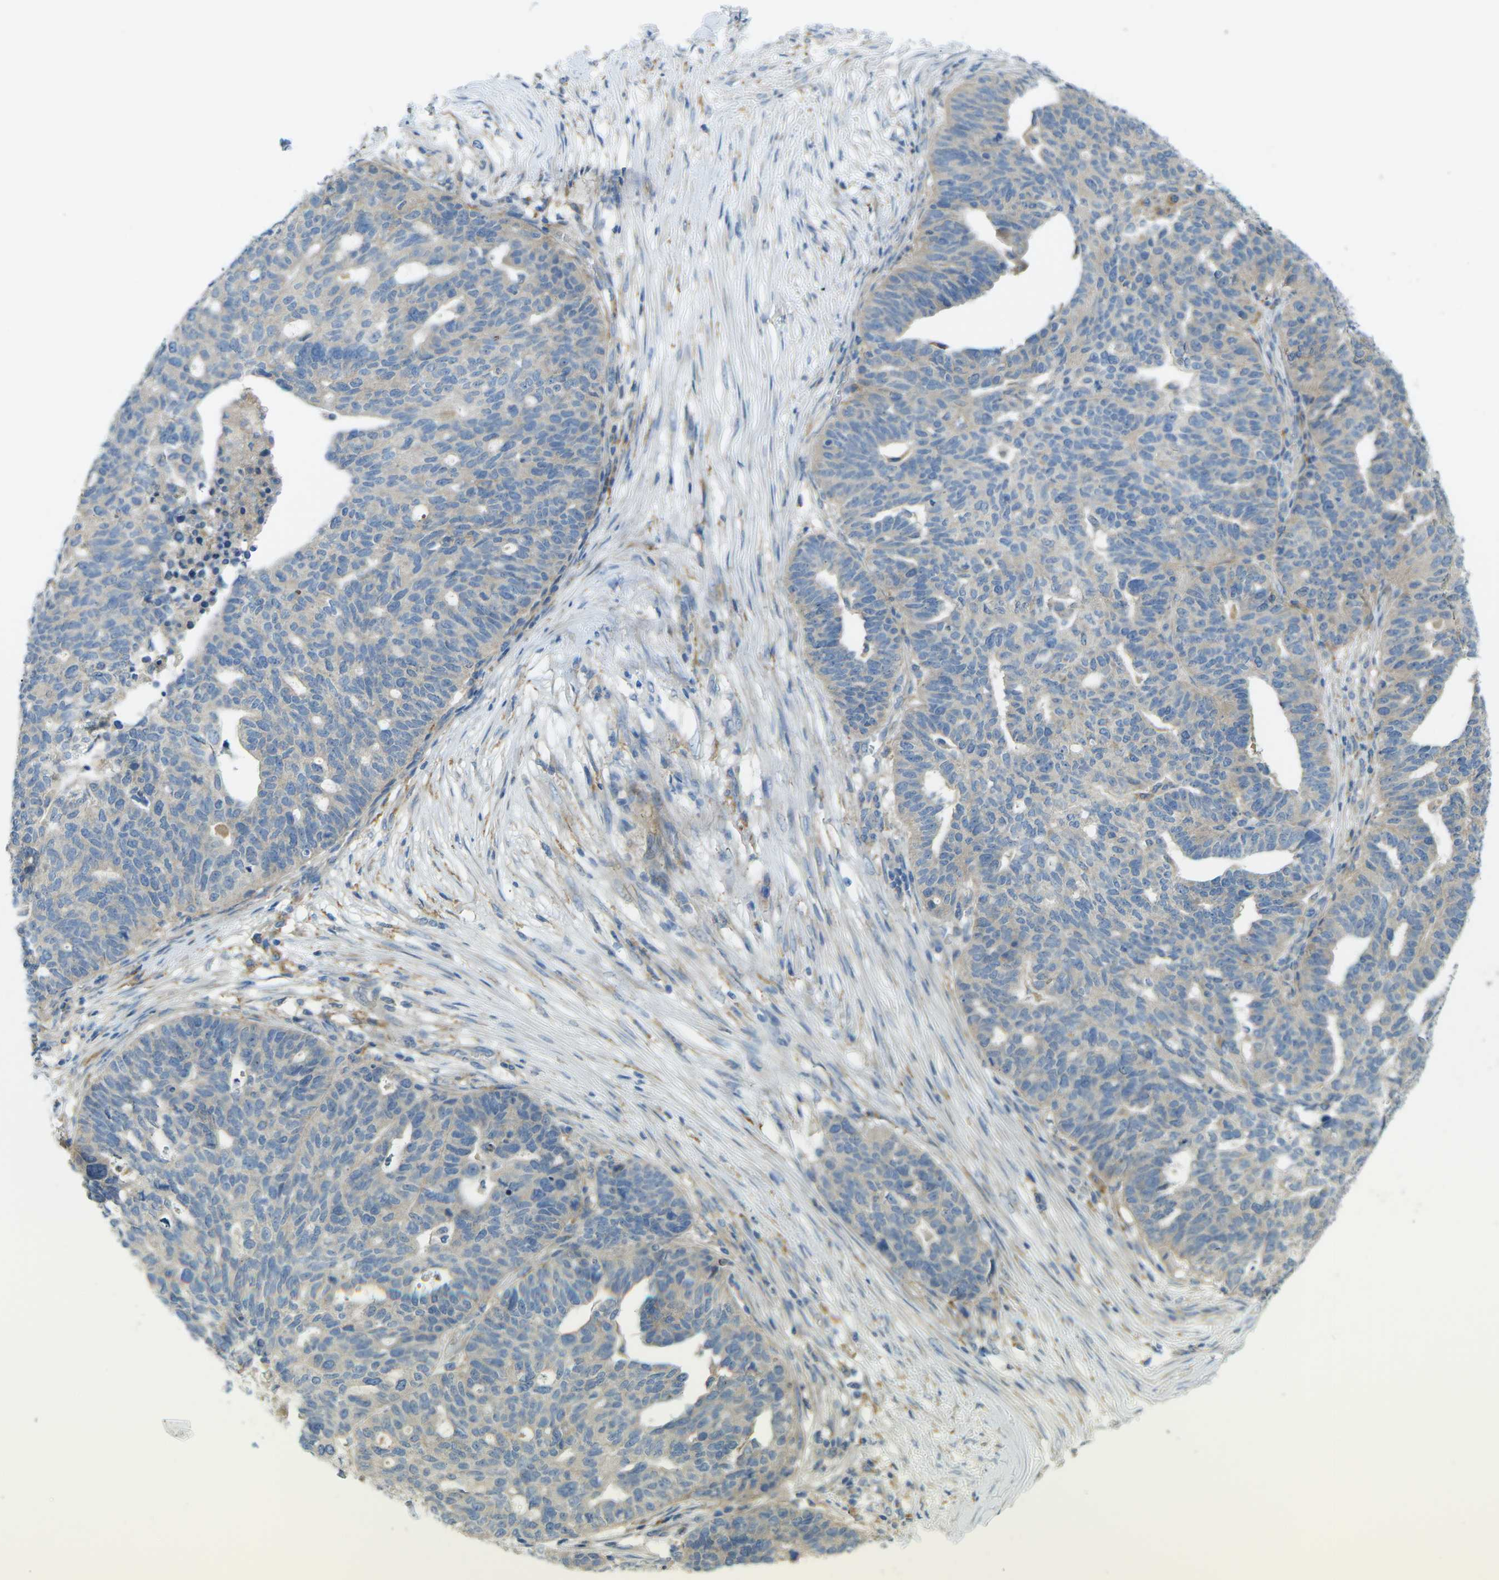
{"staining": {"intensity": "weak", "quantity": "<25%", "location": "cytoplasmic/membranous"}, "tissue": "ovarian cancer", "cell_type": "Tumor cells", "image_type": "cancer", "snomed": [{"axis": "morphology", "description": "Cystadenocarcinoma, serous, NOS"}, {"axis": "topography", "description": "Ovary"}], "caption": "This is an immunohistochemistry micrograph of human ovarian cancer. There is no positivity in tumor cells.", "gene": "MYLK4", "patient": {"sex": "female", "age": 59}}